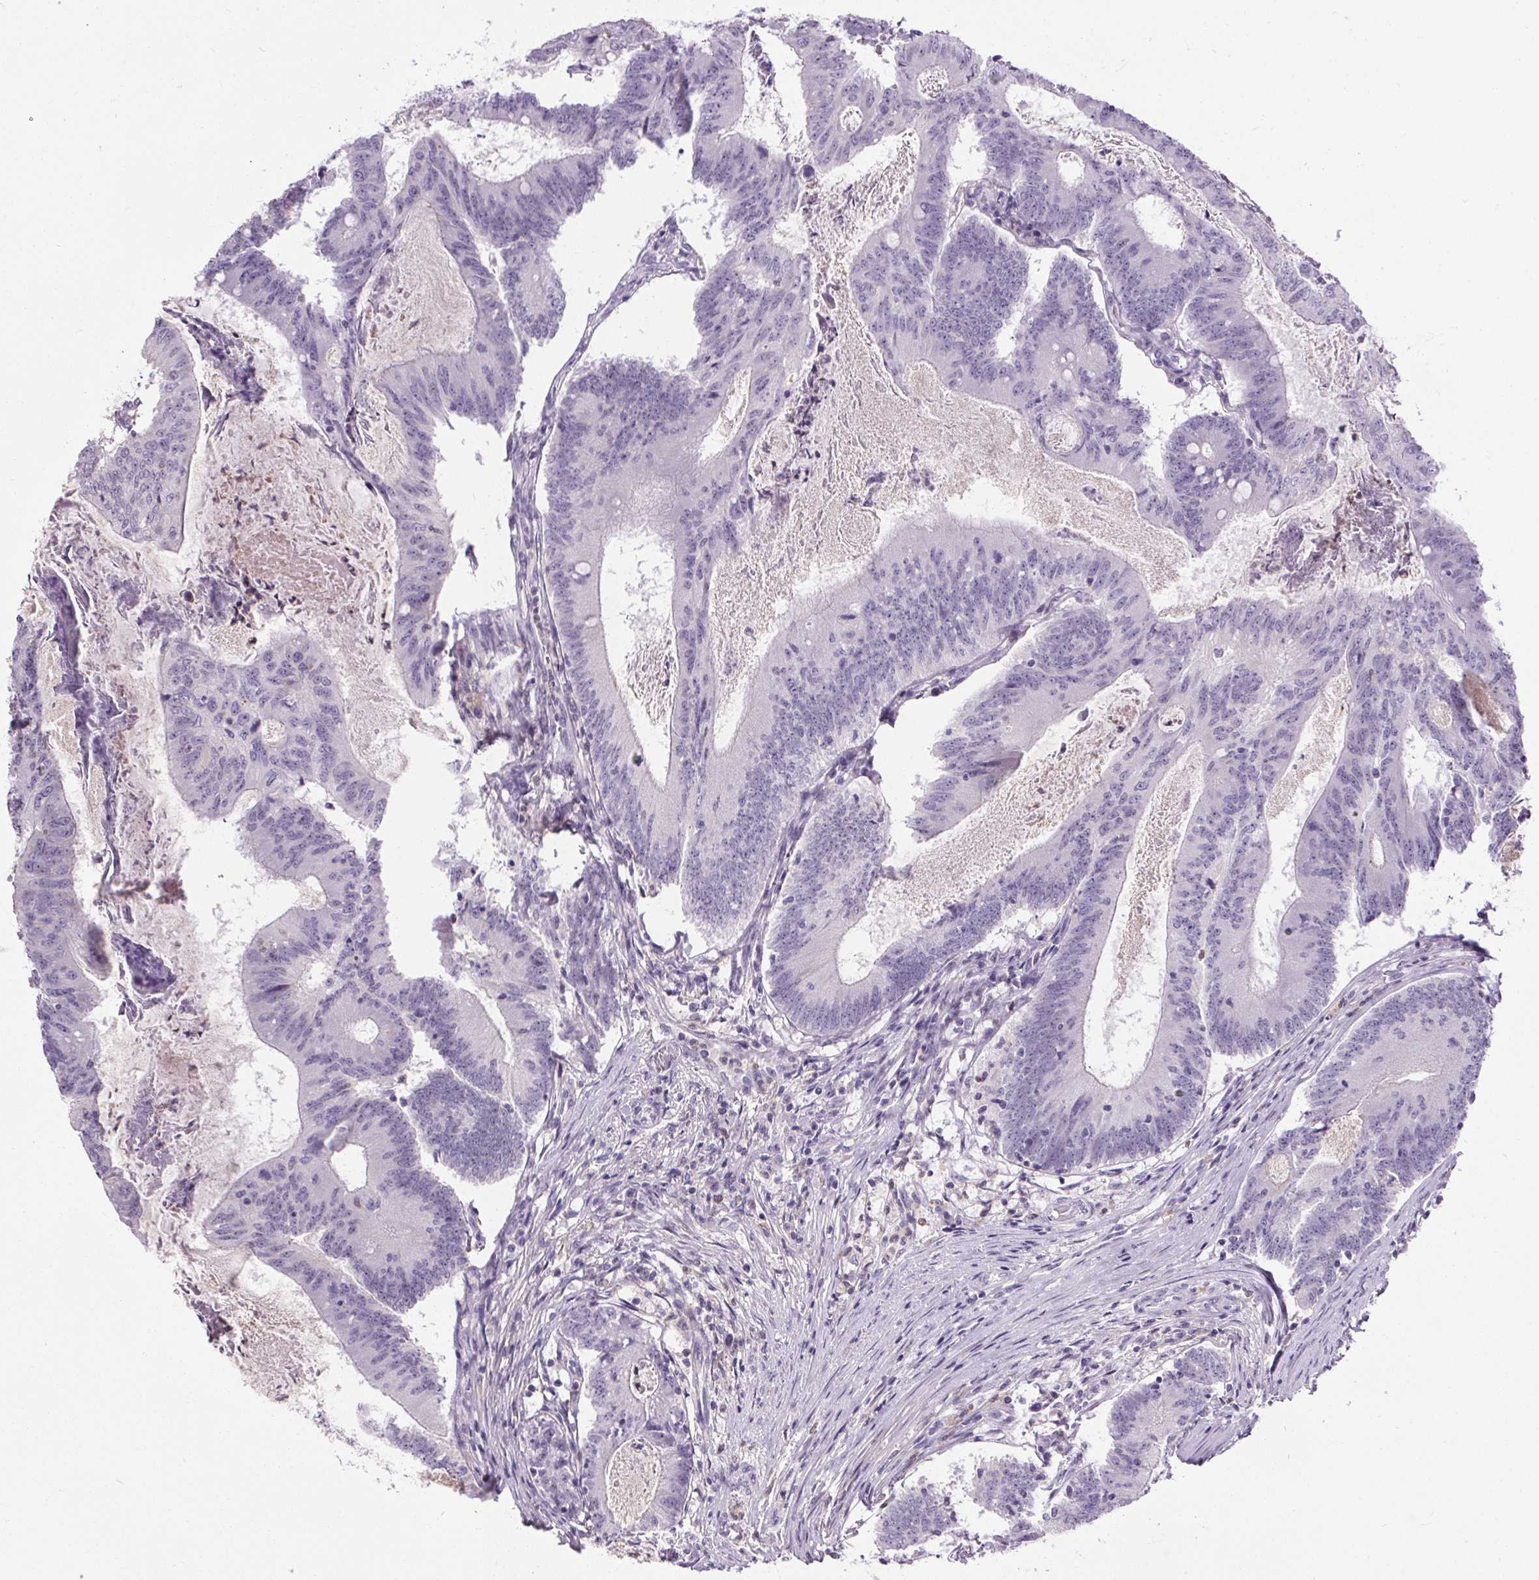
{"staining": {"intensity": "negative", "quantity": "none", "location": "none"}, "tissue": "colorectal cancer", "cell_type": "Tumor cells", "image_type": "cancer", "snomed": [{"axis": "morphology", "description": "Adenocarcinoma, NOS"}, {"axis": "topography", "description": "Colon"}], "caption": "Histopathology image shows no protein positivity in tumor cells of colorectal cancer (adenocarcinoma) tissue.", "gene": "TMEM240", "patient": {"sex": "female", "age": 70}}